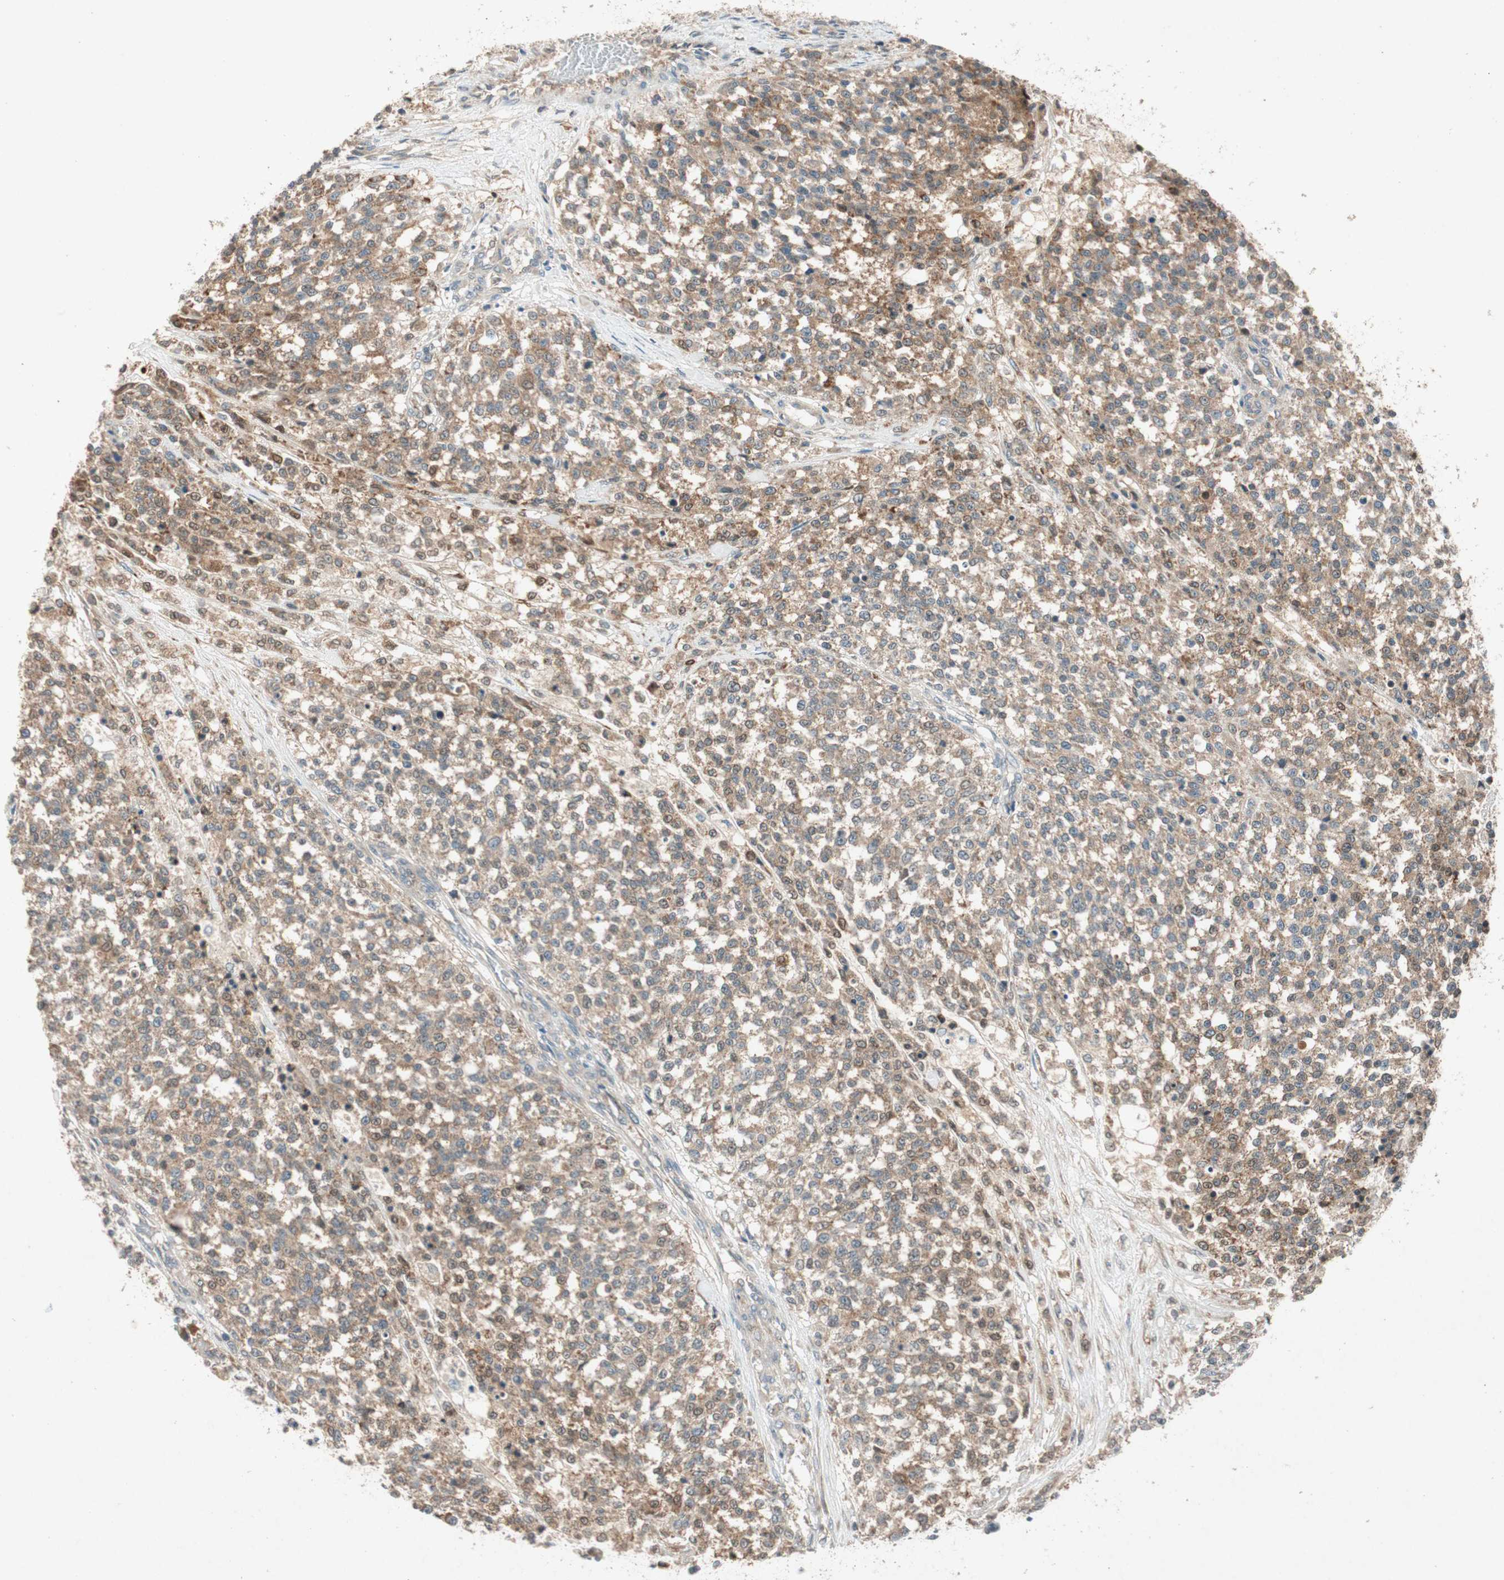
{"staining": {"intensity": "moderate", "quantity": ">75%", "location": "cytoplasmic/membranous"}, "tissue": "testis cancer", "cell_type": "Tumor cells", "image_type": "cancer", "snomed": [{"axis": "morphology", "description": "Seminoma, NOS"}, {"axis": "topography", "description": "Testis"}], "caption": "Immunohistochemical staining of seminoma (testis) reveals medium levels of moderate cytoplasmic/membranous expression in approximately >75% of tumor cells.", "gene": "NCLN", "patient": {"sex": "male", "age": 59}}